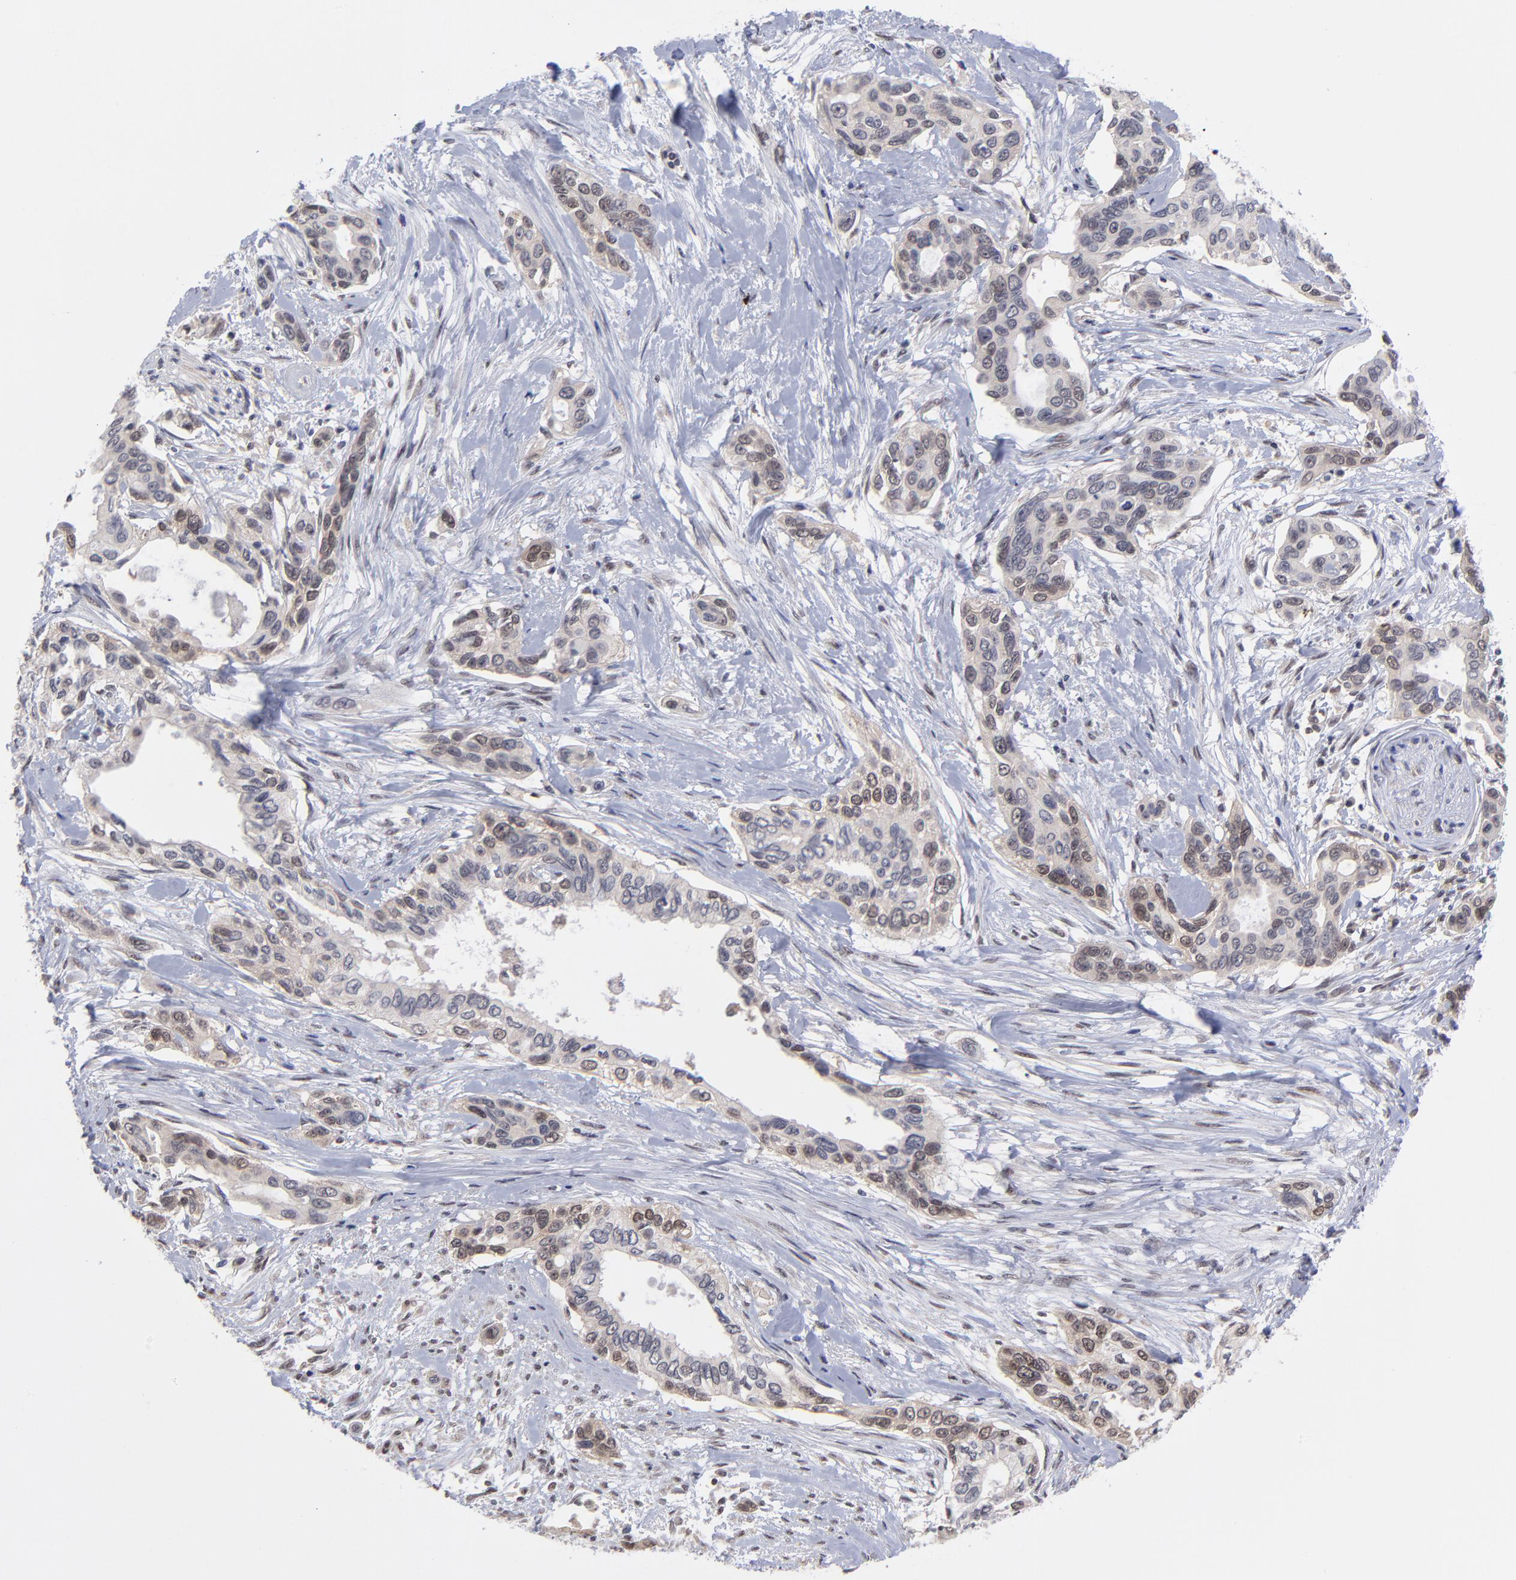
{"staining": {"intensity": "weak", "quantity": ">75%", "location": "cytoplasmic/membranous"}, "tissue": "pancreatic cancer", "cell_type": "Tumor cells", "image_type": "cancer", "snomed": [{"axis": "morphology", "description": "Adenocarcinoma, NOS"}, {"axis": "topography", "description": "Pancreas"}], "caption": "Weak cytoplasmic/membranous expression is identified in about >75% of tumor cells in adenocarcinoma (pancreatic). The protein of interest is shown in brown color, while the nuclei are stained blue.", "gene": "UBE2E3", "patient": {"sex": "female", "age": 60}}